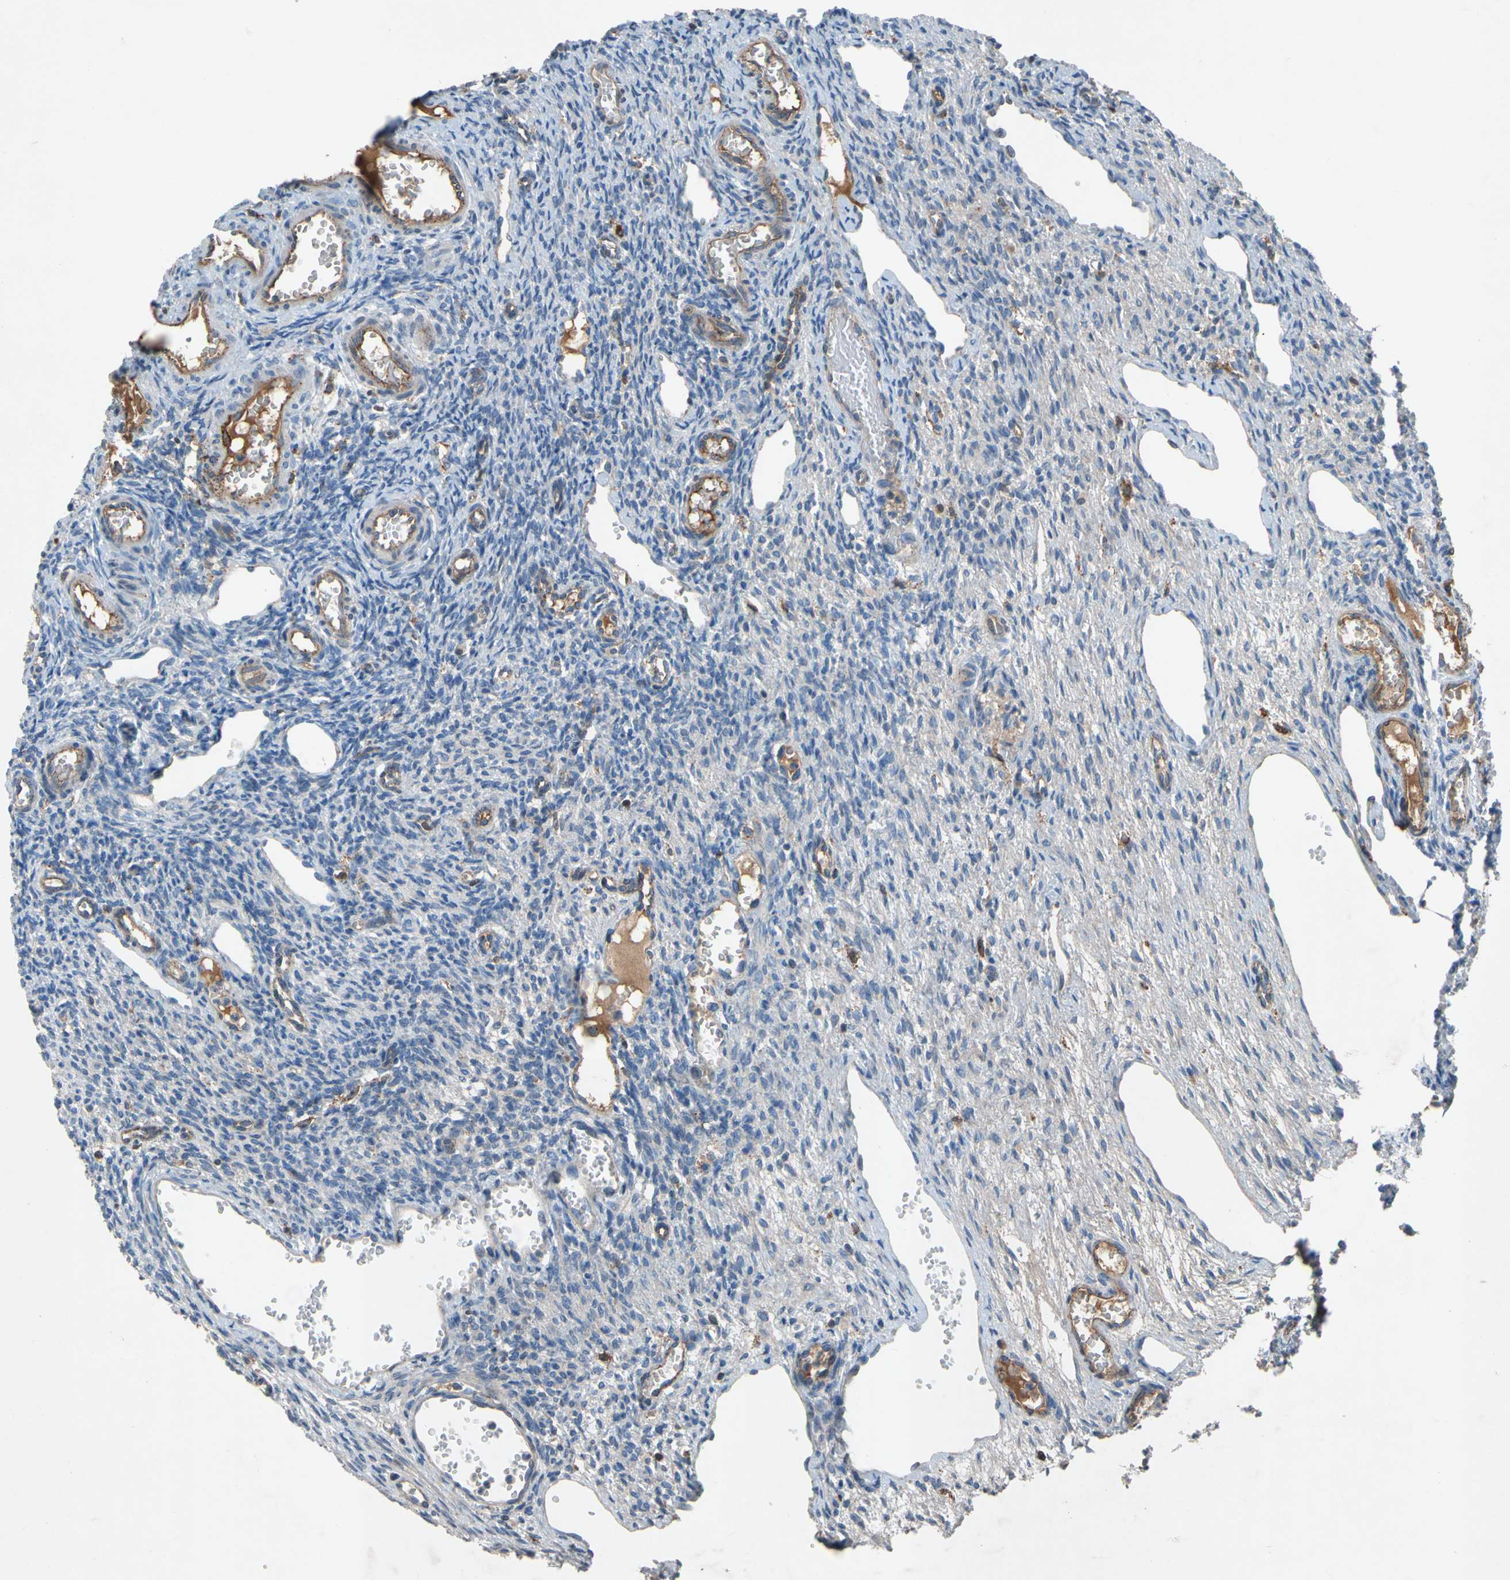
{"staining": {"intensity": "negative", "quantity": "none", "location": "none"}, "tissue": "ovary", "cell_type": "Ovarian stroma cells", "image_type": "normal", "snomed": [{"axis": "morphology", "description": "Normal tissue, NOS"}, {"axis": "topography", "description": "Ovary"}], "caption": "Ovary was stained to show a protein in brown. There is no significant expression in ovarian stroma cells. The staining is performed using DAB (3,3'-diaminobenzidine) brown chromogen with nuclei counter-stained in using hematoxylin.", "gene": "NDFIP2", "patient": {"sex": "female", "age": 33}}